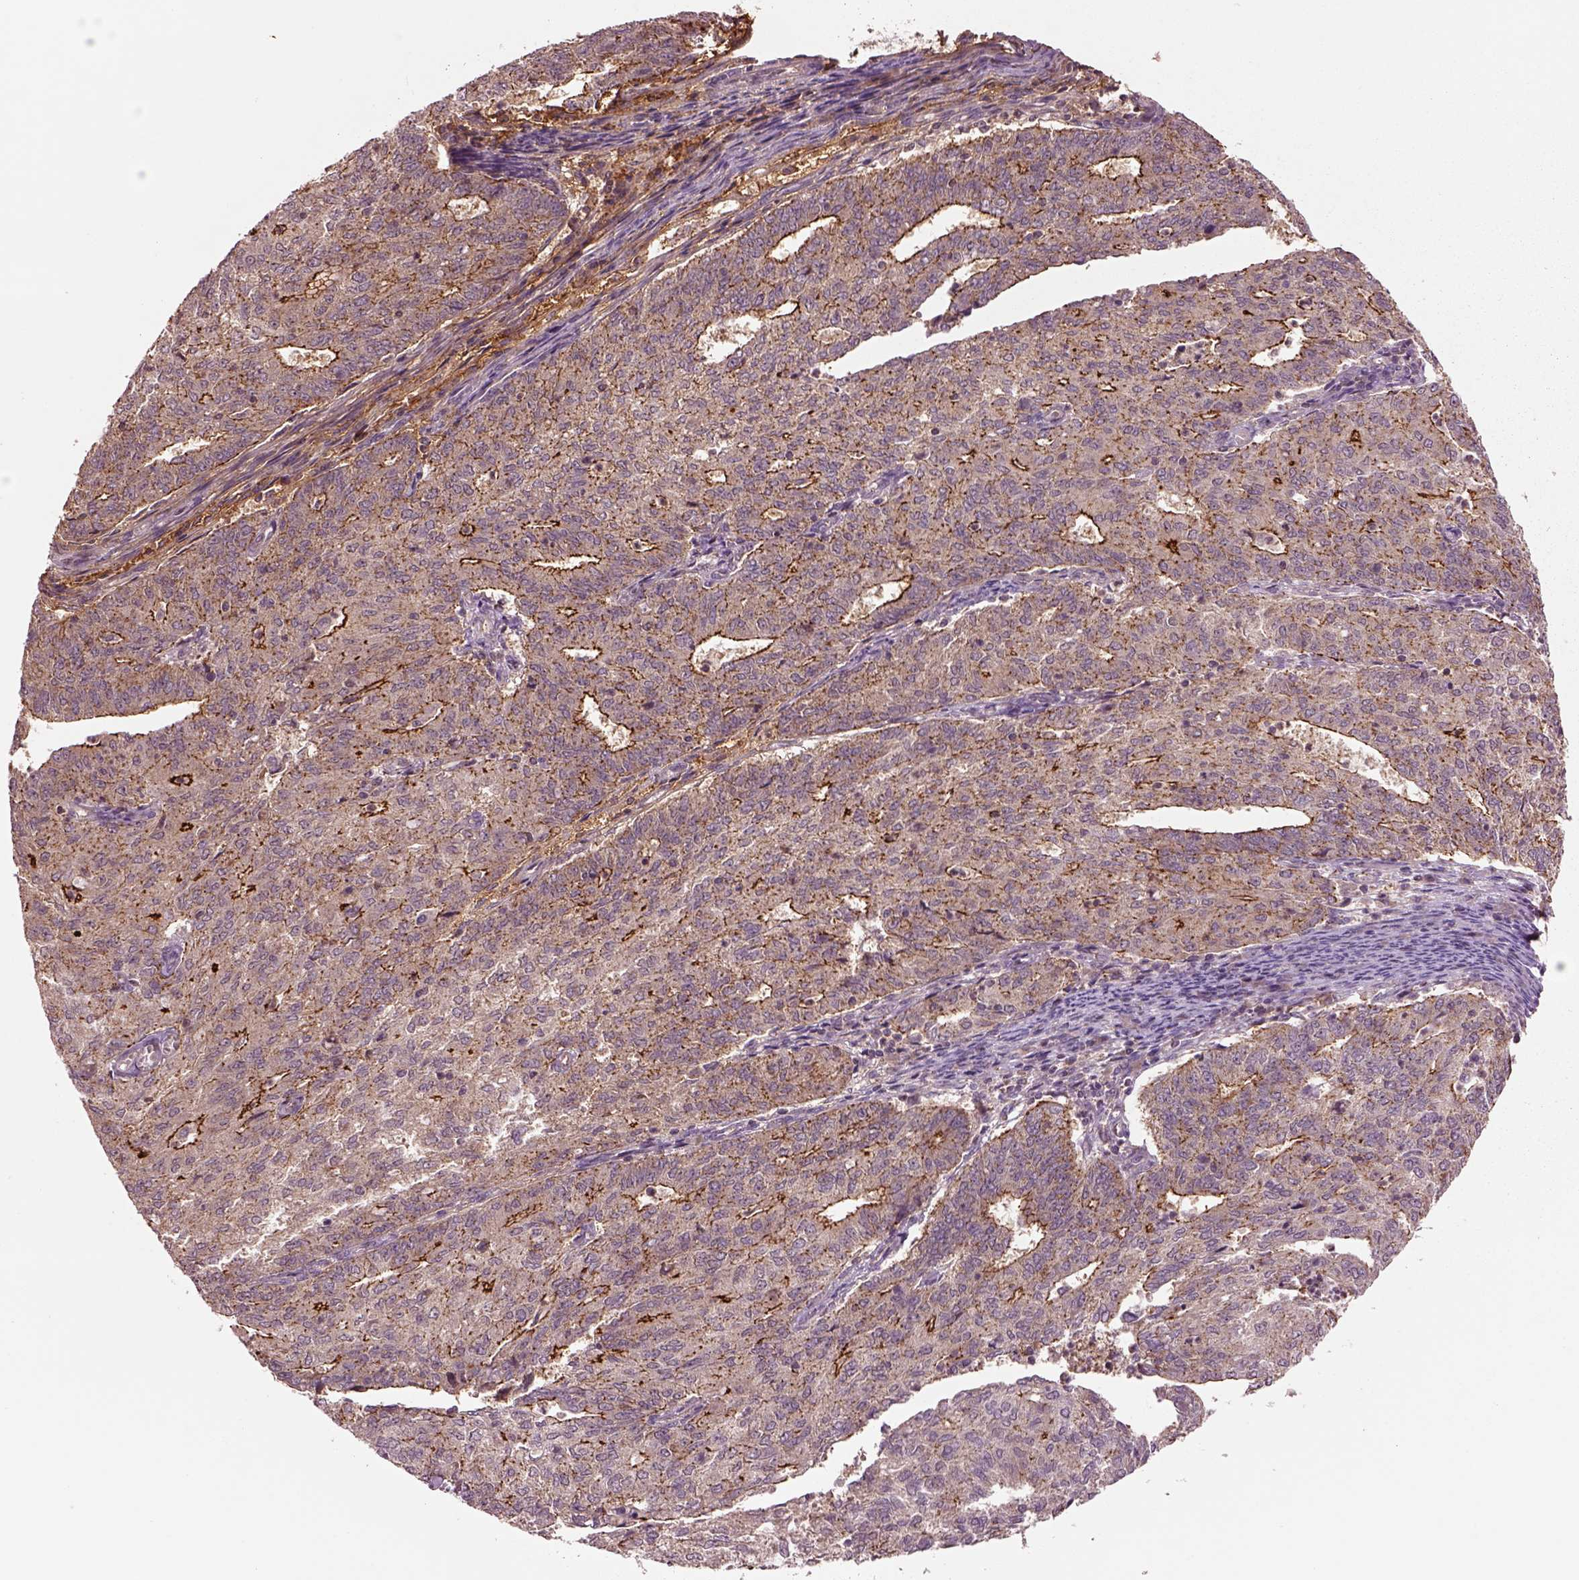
{"staining": {"intensity": "moderate", "quantity": ">75%", "location": "cytoplasmic/membranous"}, "tissue": "endometrial cancer", "cell_type": "Tumor cells", "image_type": "cancer", "snomed": [{"axis": "morphology", "description": "Adenocarcinoma, NOS"}, {"axis": "topography", "description": "Endometrium"}], "caption": "Protein expression analysis of human endometrial cancer reveals moderate cytoplasmic/membranous expression in about >75% of tumor cells.", "gene": "MTHFS", "patient": {"sex": "female", "age": 82}}